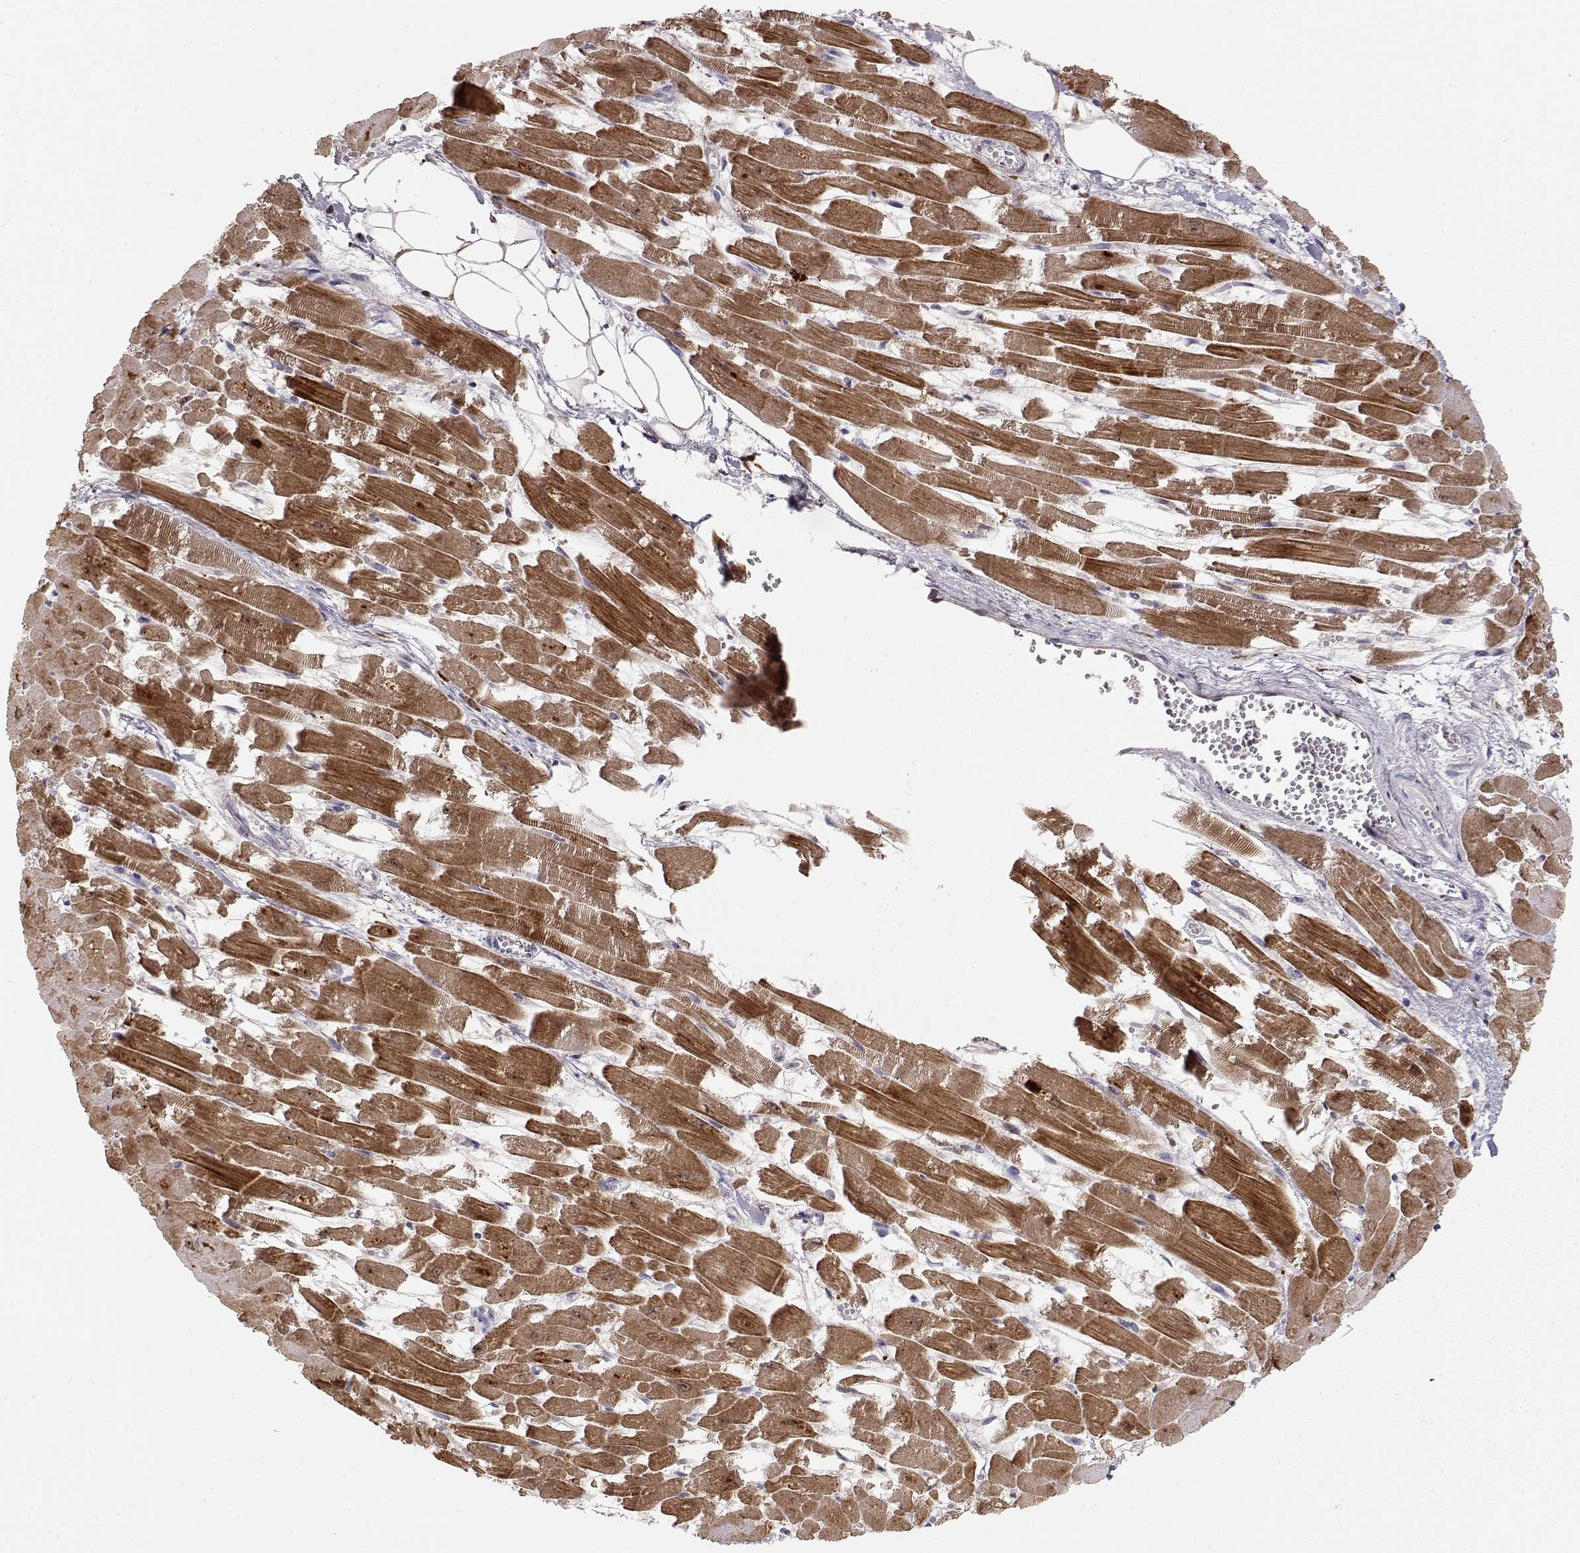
{"staining": {"intensity": "strong", "quantity": "25%-75%", "location": "cytoplasmic/membranous"}, "tissue": "heart muscle", "cell_type": "Cardiomyocytes", "image_type": "normal", "snomed": [{"axis": "morphology", "description": "Normal tissue, NOS"}, {"axis": "topography", "description": "Heart"}], "caption": "Protein positivity by IHC exhibits strong cytoplasmic/membranous staining in approximately 25%-75% of cardiomyocytes in normal heart muscle. The staining was performed using DAB, with brown indicating positive protein expression. Nuclei are stained blue with hematoxylin.", "gene": "ARHGAP8", "patient": {"sex": "female", "age": 52}}